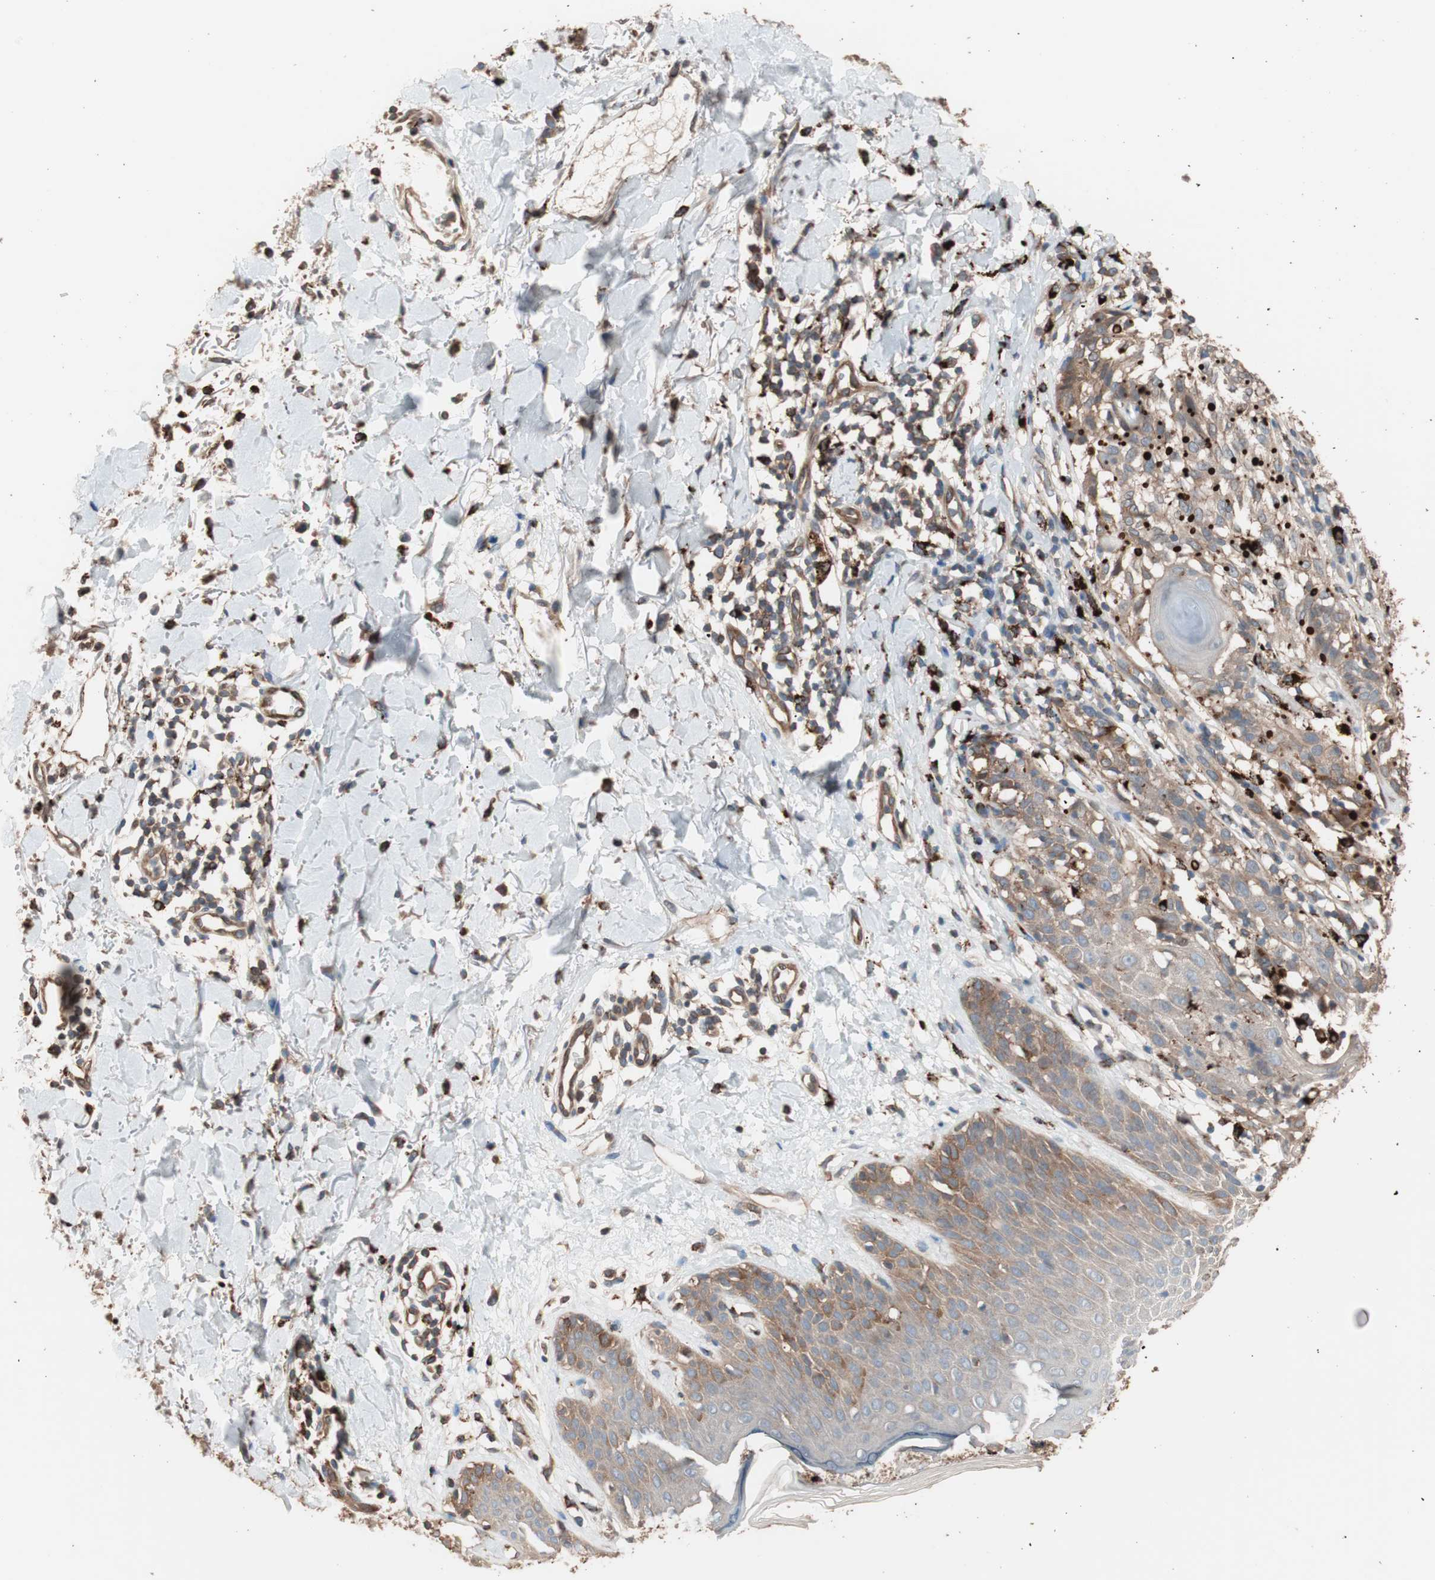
{"staining": {"intensity": "moderate", "quantity": ">75%", "location": "cytoplasmic/membranous"}, "tissue": "melanoma", "cell_type": "Tumor cells", "image_type": "cancer", "snomed": [{"axis": "morphology", "description": "Malignant melanoma, NOS"}, {"axis": "topography", "description": "Skin"}], "caption": "The micrograph reveals immunohistochemical staining of melanoma. There is moderate cytoplasmic/membranous positivity is seen in approximately >75% of tumor cells. (Stains: DAB (3,3'-diaminobenzidine) in brown, nuclei in blue, Microscopy: brightfield microscopy at high magnification).", "gene": "CCT3", "patient": {"sex": "female", "age": 46}}